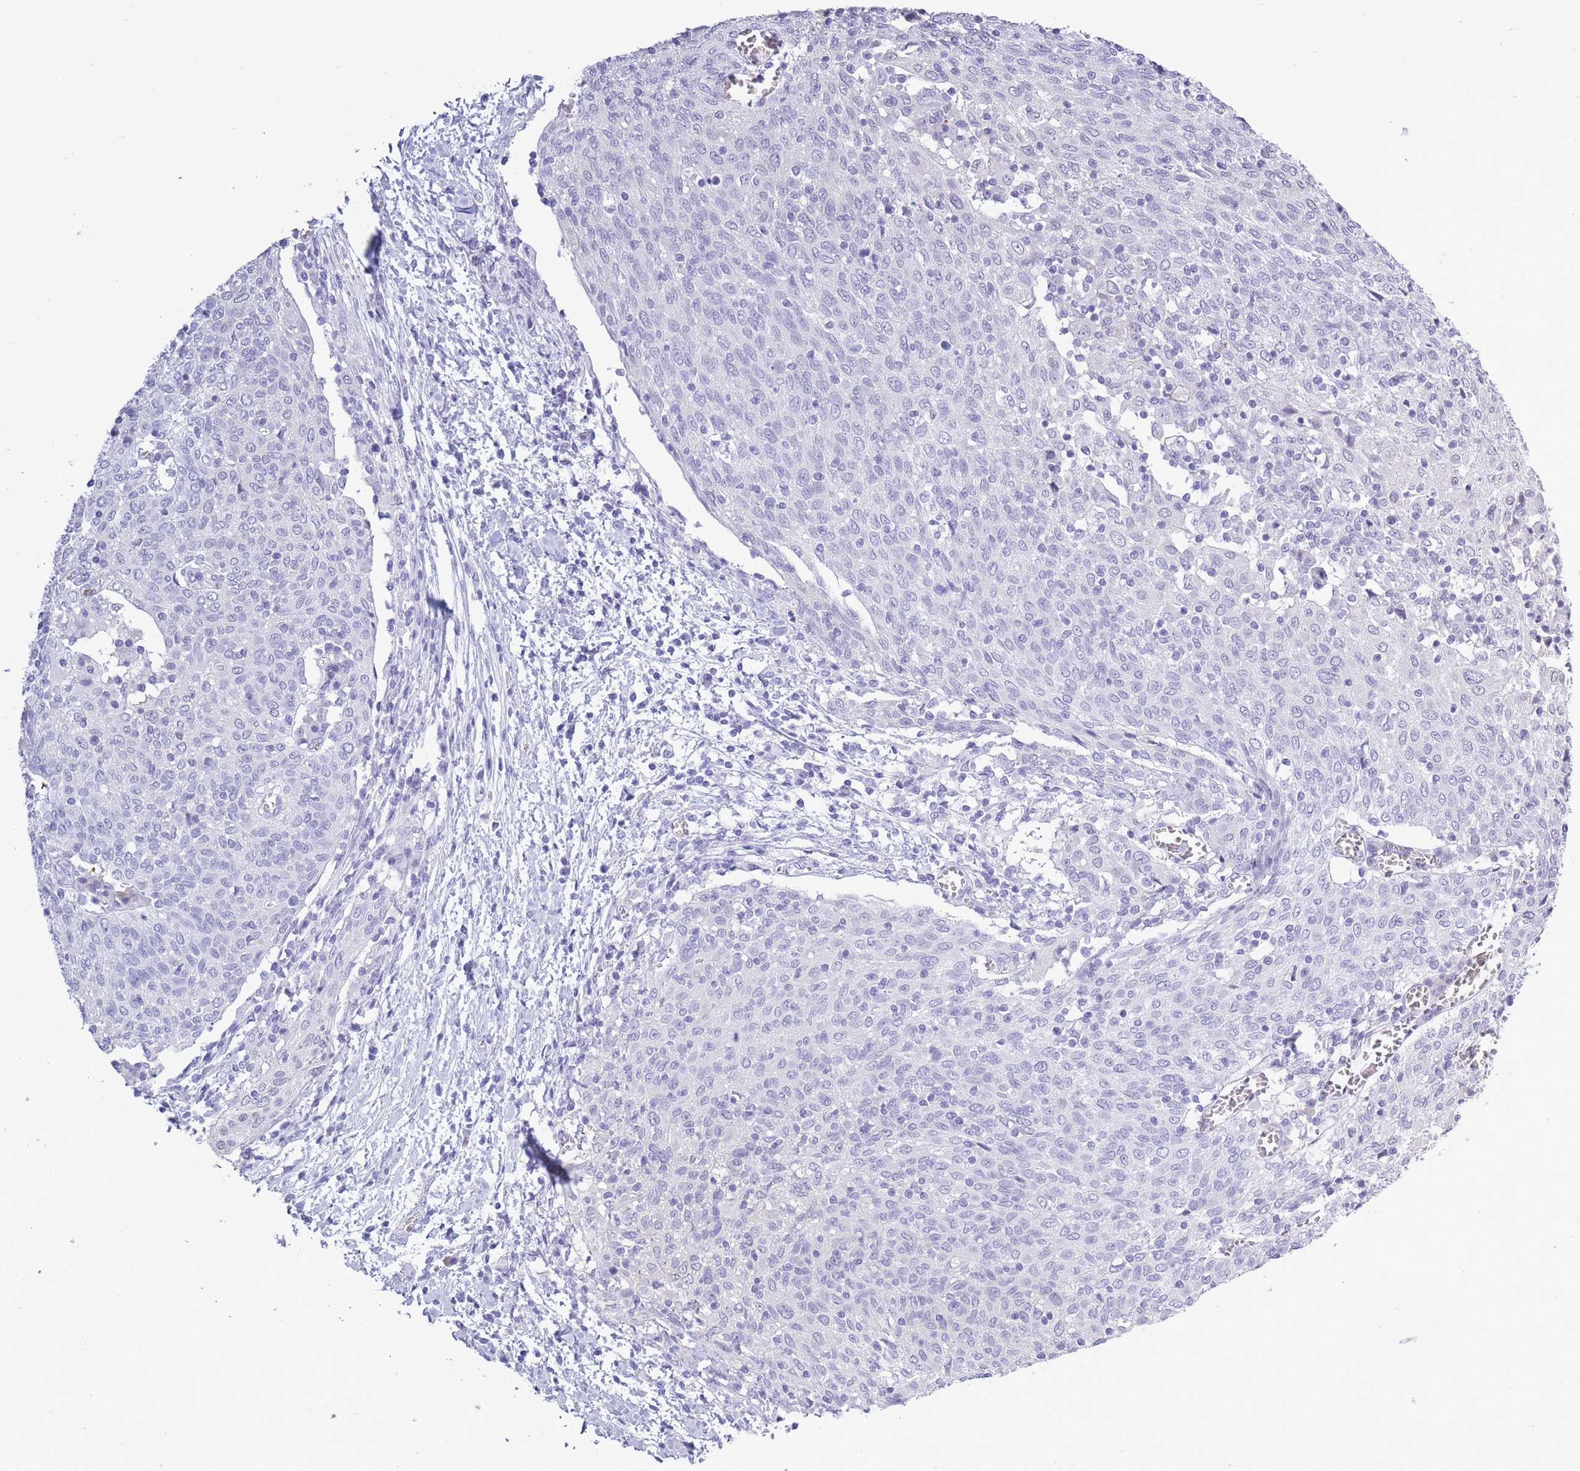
{"staining": {"intensity": "negative", "quantity": "none", "location": "none"}, "tissue": "cervical cancer", "cell_type": "Tumor cells", "image_type": "cancer", "snomed": [{"axis": "morphology", "description": "Squamous cell carcinoma, NOS"}, {"axis": "topography", "description": "Cervix"}], "caption": "Immunohistochemistry (IHC) image of squamous cell carcinoma (cervical) stained for a protein (brown), which reveals no positivity in tumor cells.", "gene": "OR7C1", "patient": {"sex": "female", "age": 52}}